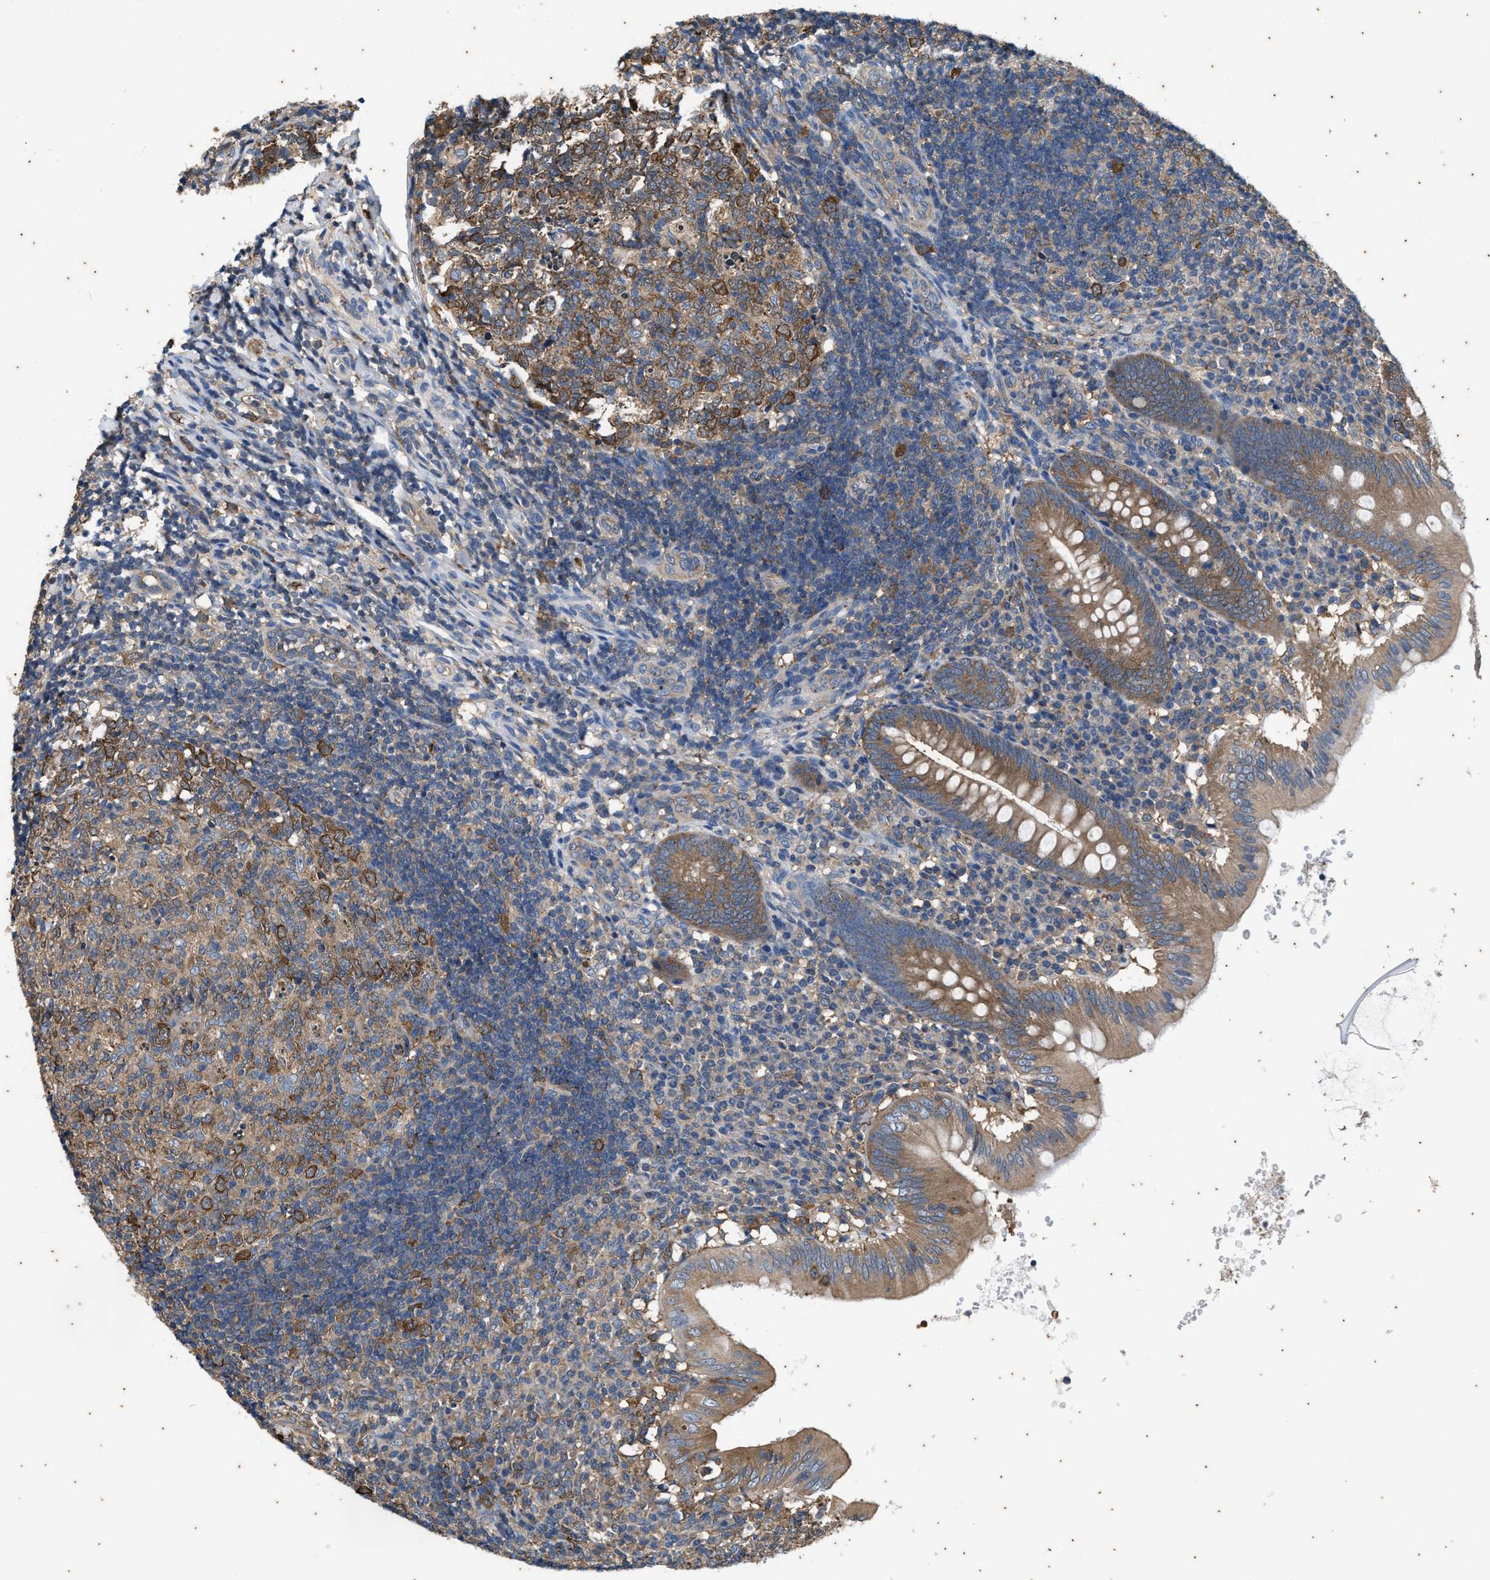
{"staining": {"intensity": "moderate", "quantity": ">75%", "location": "cytoplasmic/membranous"}, "tissue": "appendix", "cell_type": "Glandular cells", "image_type": "normal", "snomed": [{"axis": "morphology", "description": "Normal tissue, NOS"}, {"axis": "topography", "description": "Appendix"}], "caption": "Glandular cells display medium levels of moderate cytoplasmic/membranous positivity in approximately >75% of cells in unremarkable appendix. (DAB IHC with brightfield microscopy, high magnification).", "gene": "COX19", "patient": {"sex": "male", "age": 8}}